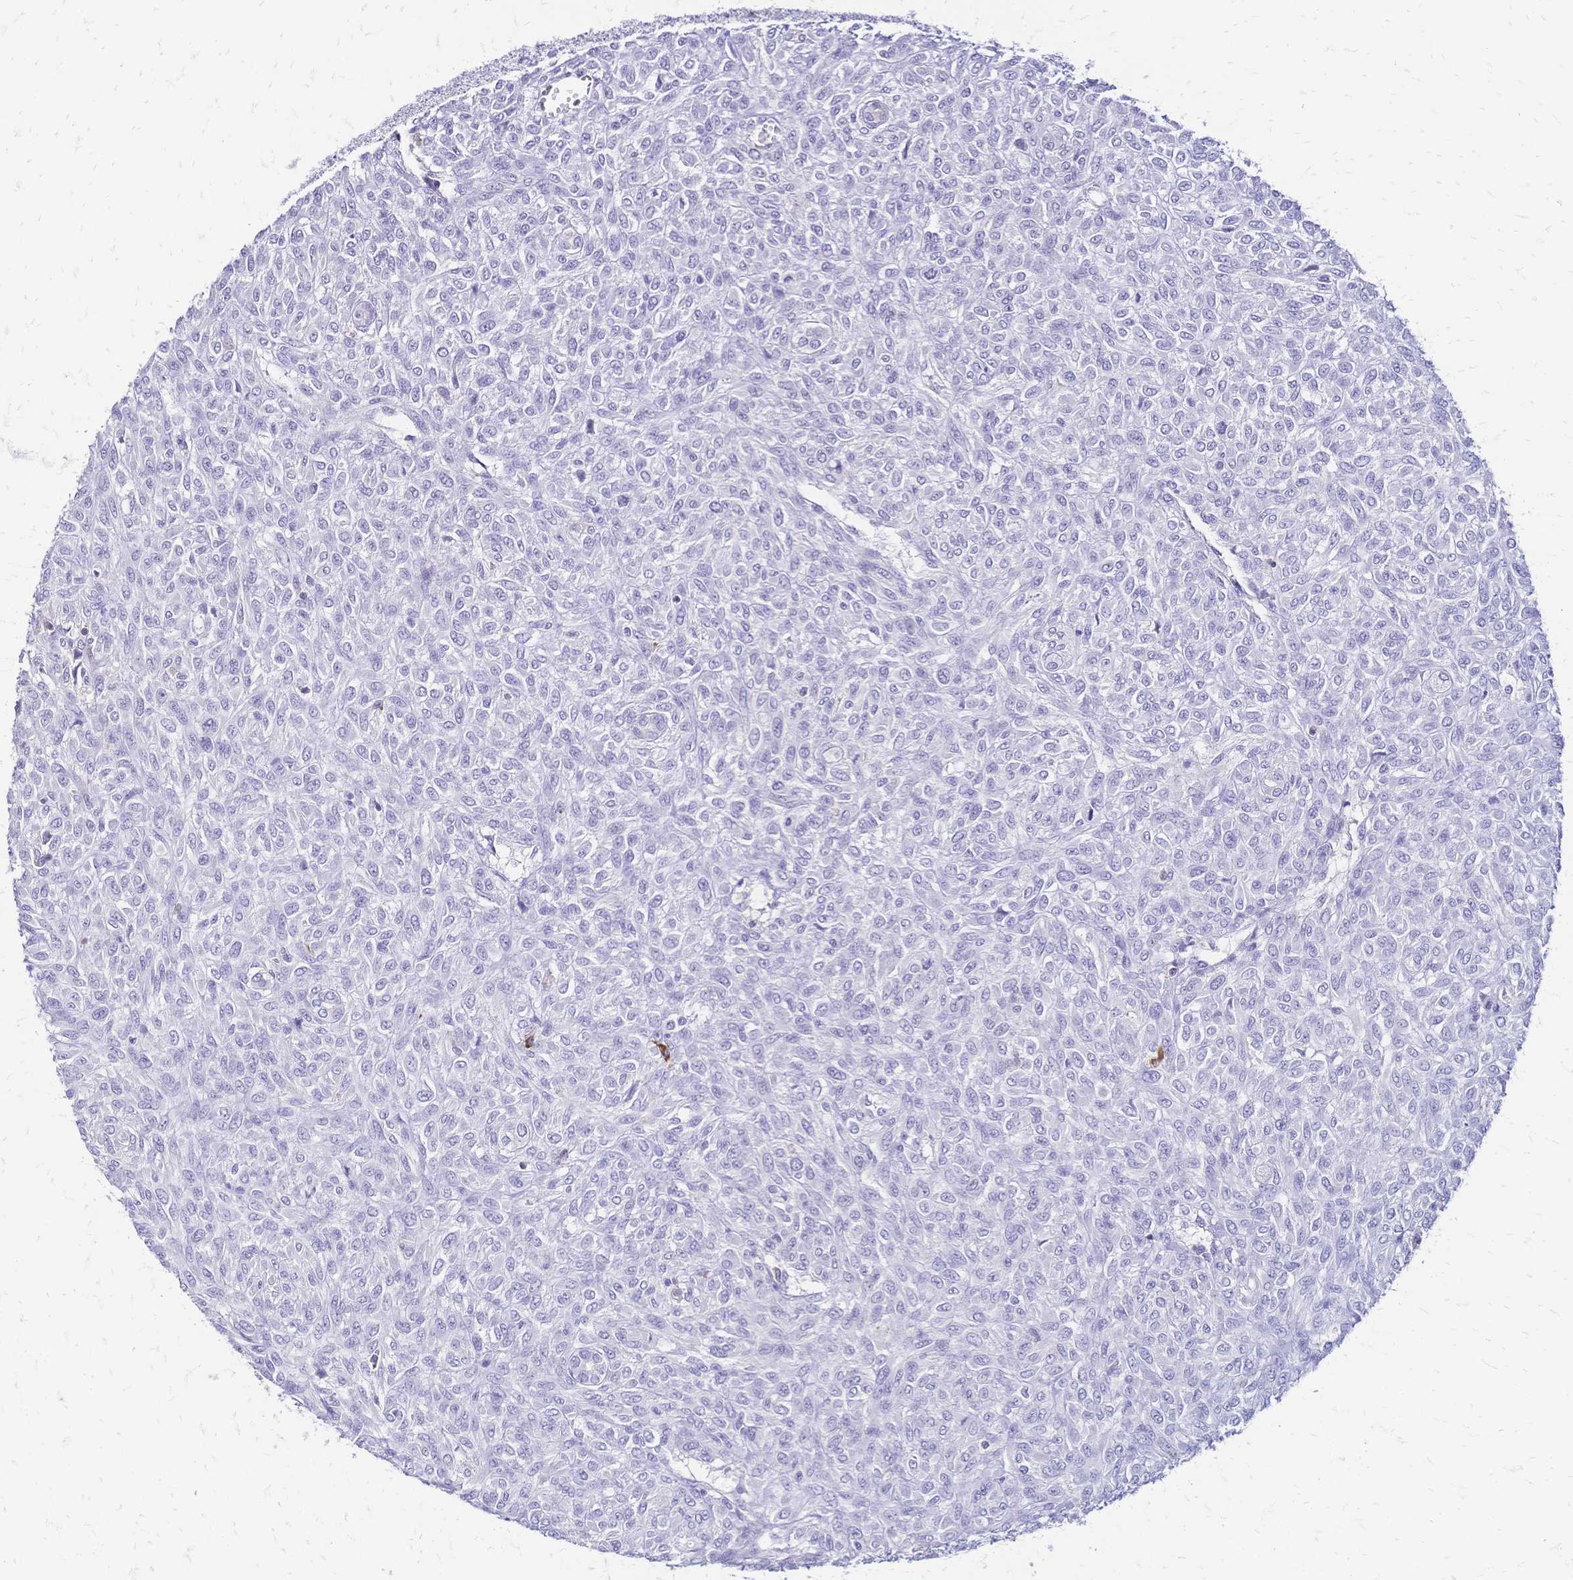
{"staining": {"intensity": "negative", "quantity": "none", "location": "none"}, "tissue": "renal cancer", "cell_type": "Tumor cells", "image_type": "cancer", "snomed": [{"axis": "morphology", "description": "Adenocarcinoma, NOS"}, {"axis": "topography", "description": "Kidney"}], "caption": "High power microscopy histopathology image of an immunohistochemistry image of renal cancer (adenocarcinoma), revealing no significant staining in tumor cells.", "gene": "IL2RA", "patient": {"sex": "male", "age": 58}}